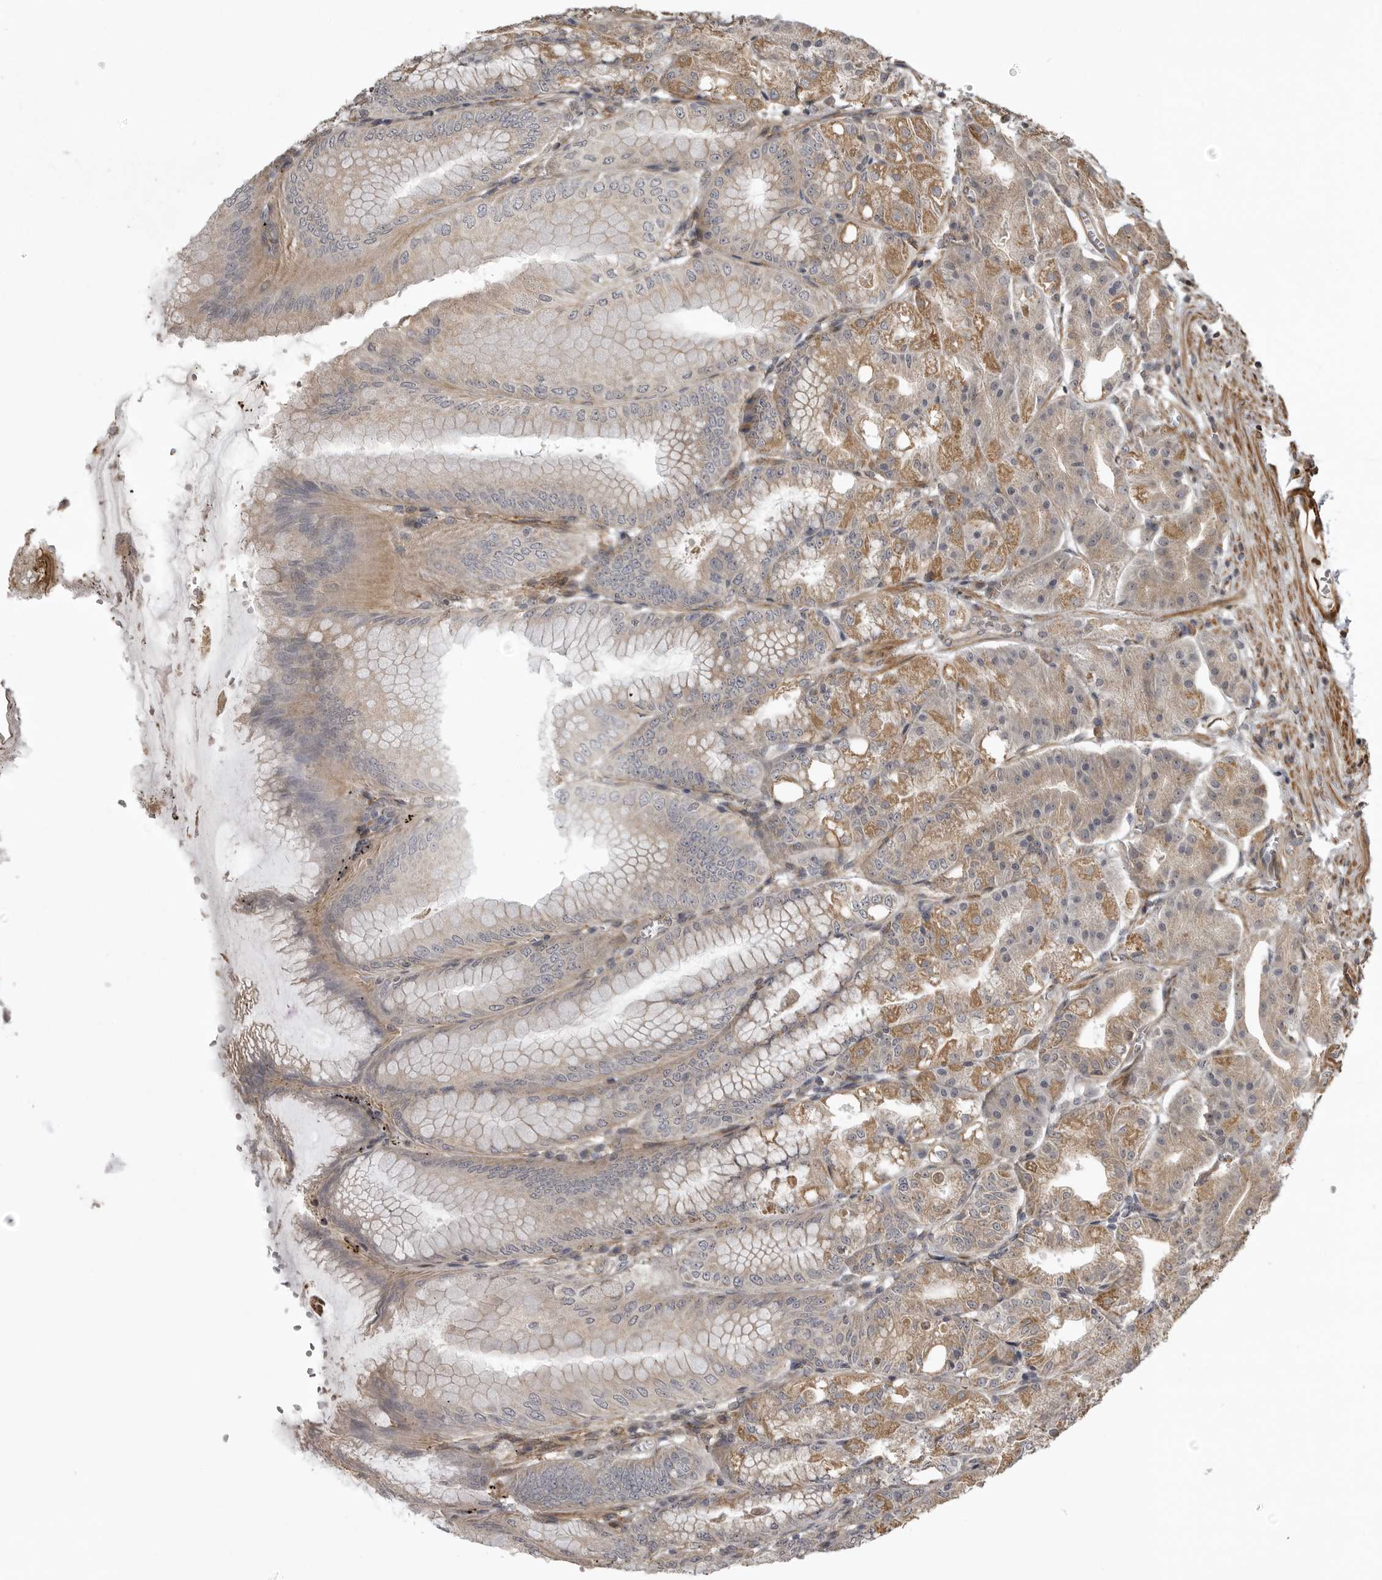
{"staining": {"intensity": "moderate", "quantity": ">75%", "location": "cytoplasmic/membranous"}, "tissue": "stomach", "cell_type": "Glandular cells", "image_type": "normal", "snomed": [{"axis": "morphology", "description": "Normal tissue, NOS"}, {"axis": "topography", "description": "Stomach, lower"}], "caption": "Protein staining reveals moderate cytoplasmic/membranous staining in approximately >75% of glandular cells in normal stomach. The staining was performed using DAB (3,3'-diaminobenzidine), with brown indicating positive protein expression. Nuclei are stained blue with hematoxylin.", "gene": "ZNRF1", "patient": {"sex": "male", "age": 71}}